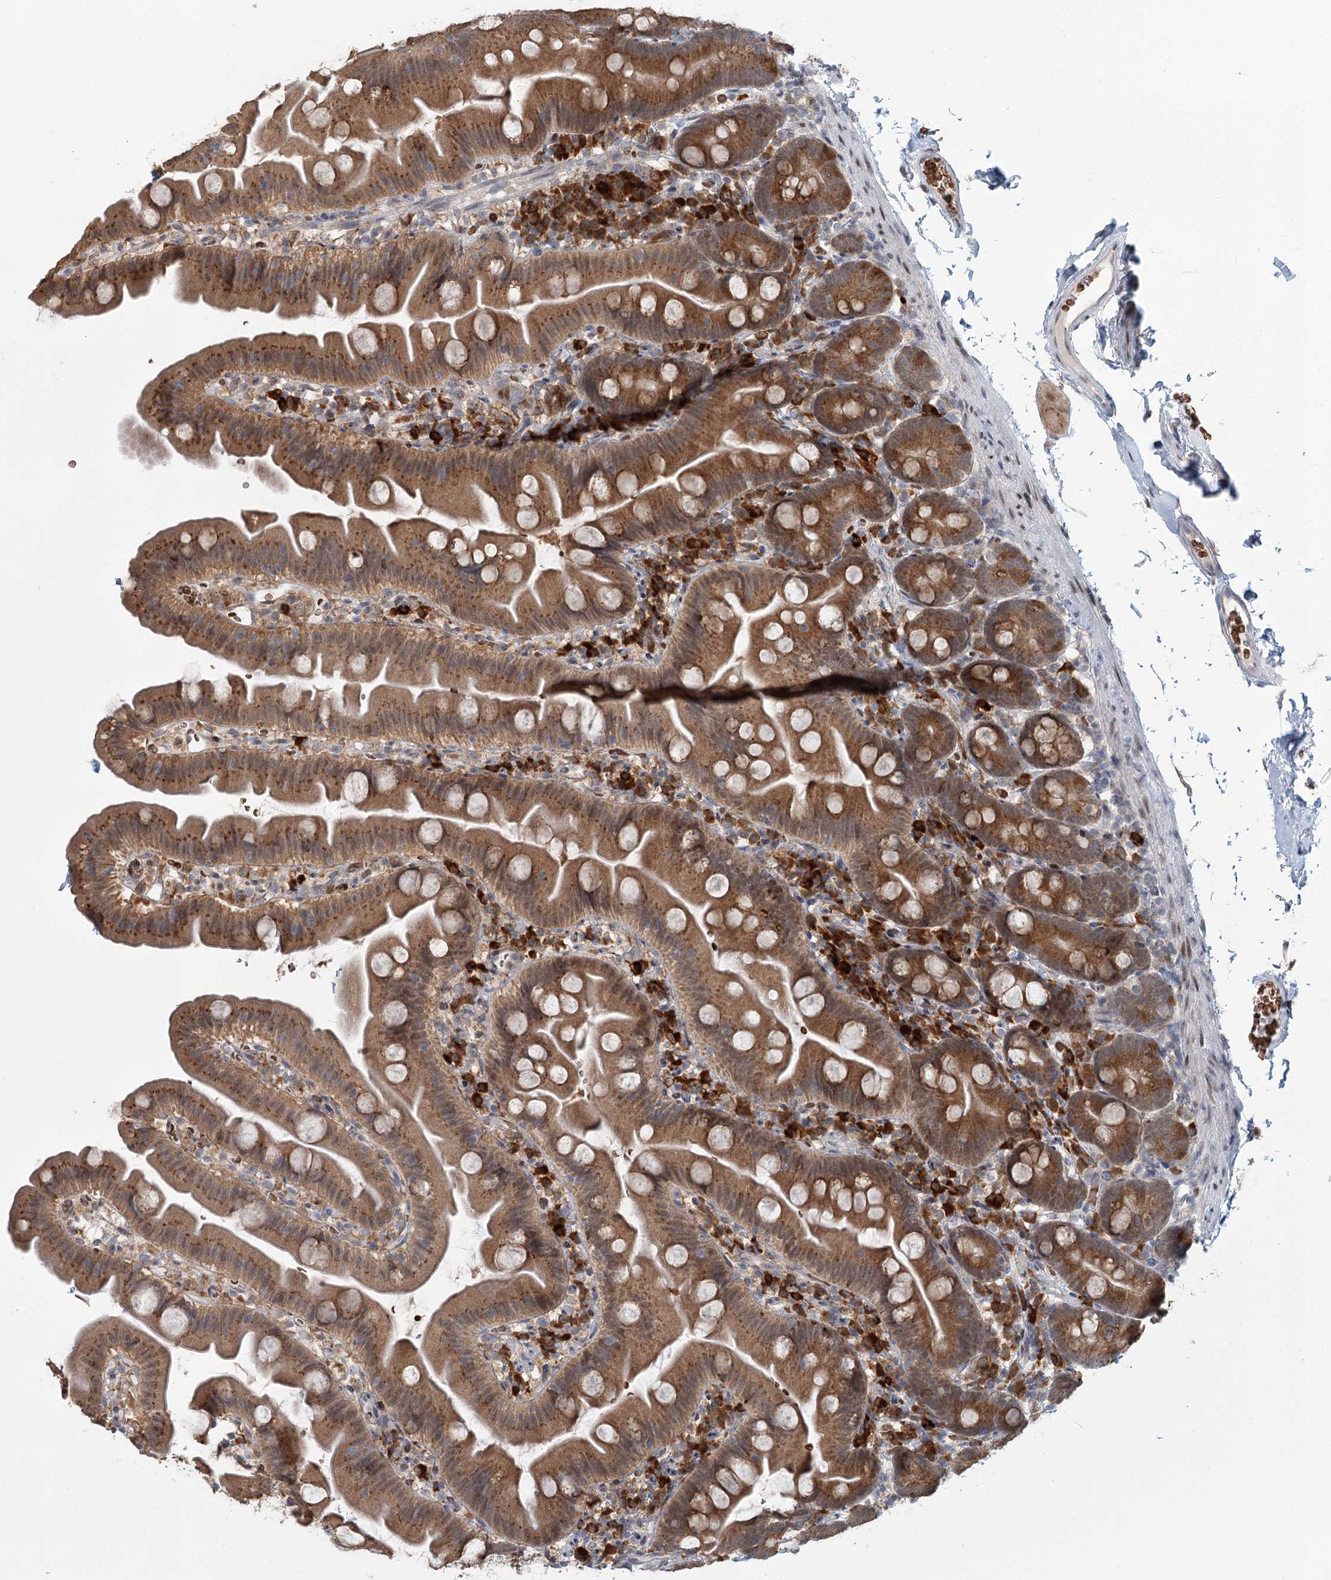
{"staining": {"intensity": "moderate", "quantity": ">75%", "location": "cytoplasmic/membranous"}, "tissue": "small intestine", "cell_type": "Glandular cells", "image_type": "normal", "snomed": [{"axis": "morphology", "description": "Normal tissue, NOS"}, {"axis": "topography", "description": "Small intestine"}], "caption": "Immunohistochemical staining of normal human small intestine displays moderate cytoplasmic/membranous protein staining in about >75% of glandular cells. Nuclei are stained in blue.", "gene": "ADK", "patient": {"sex": "female", "age": 68}}